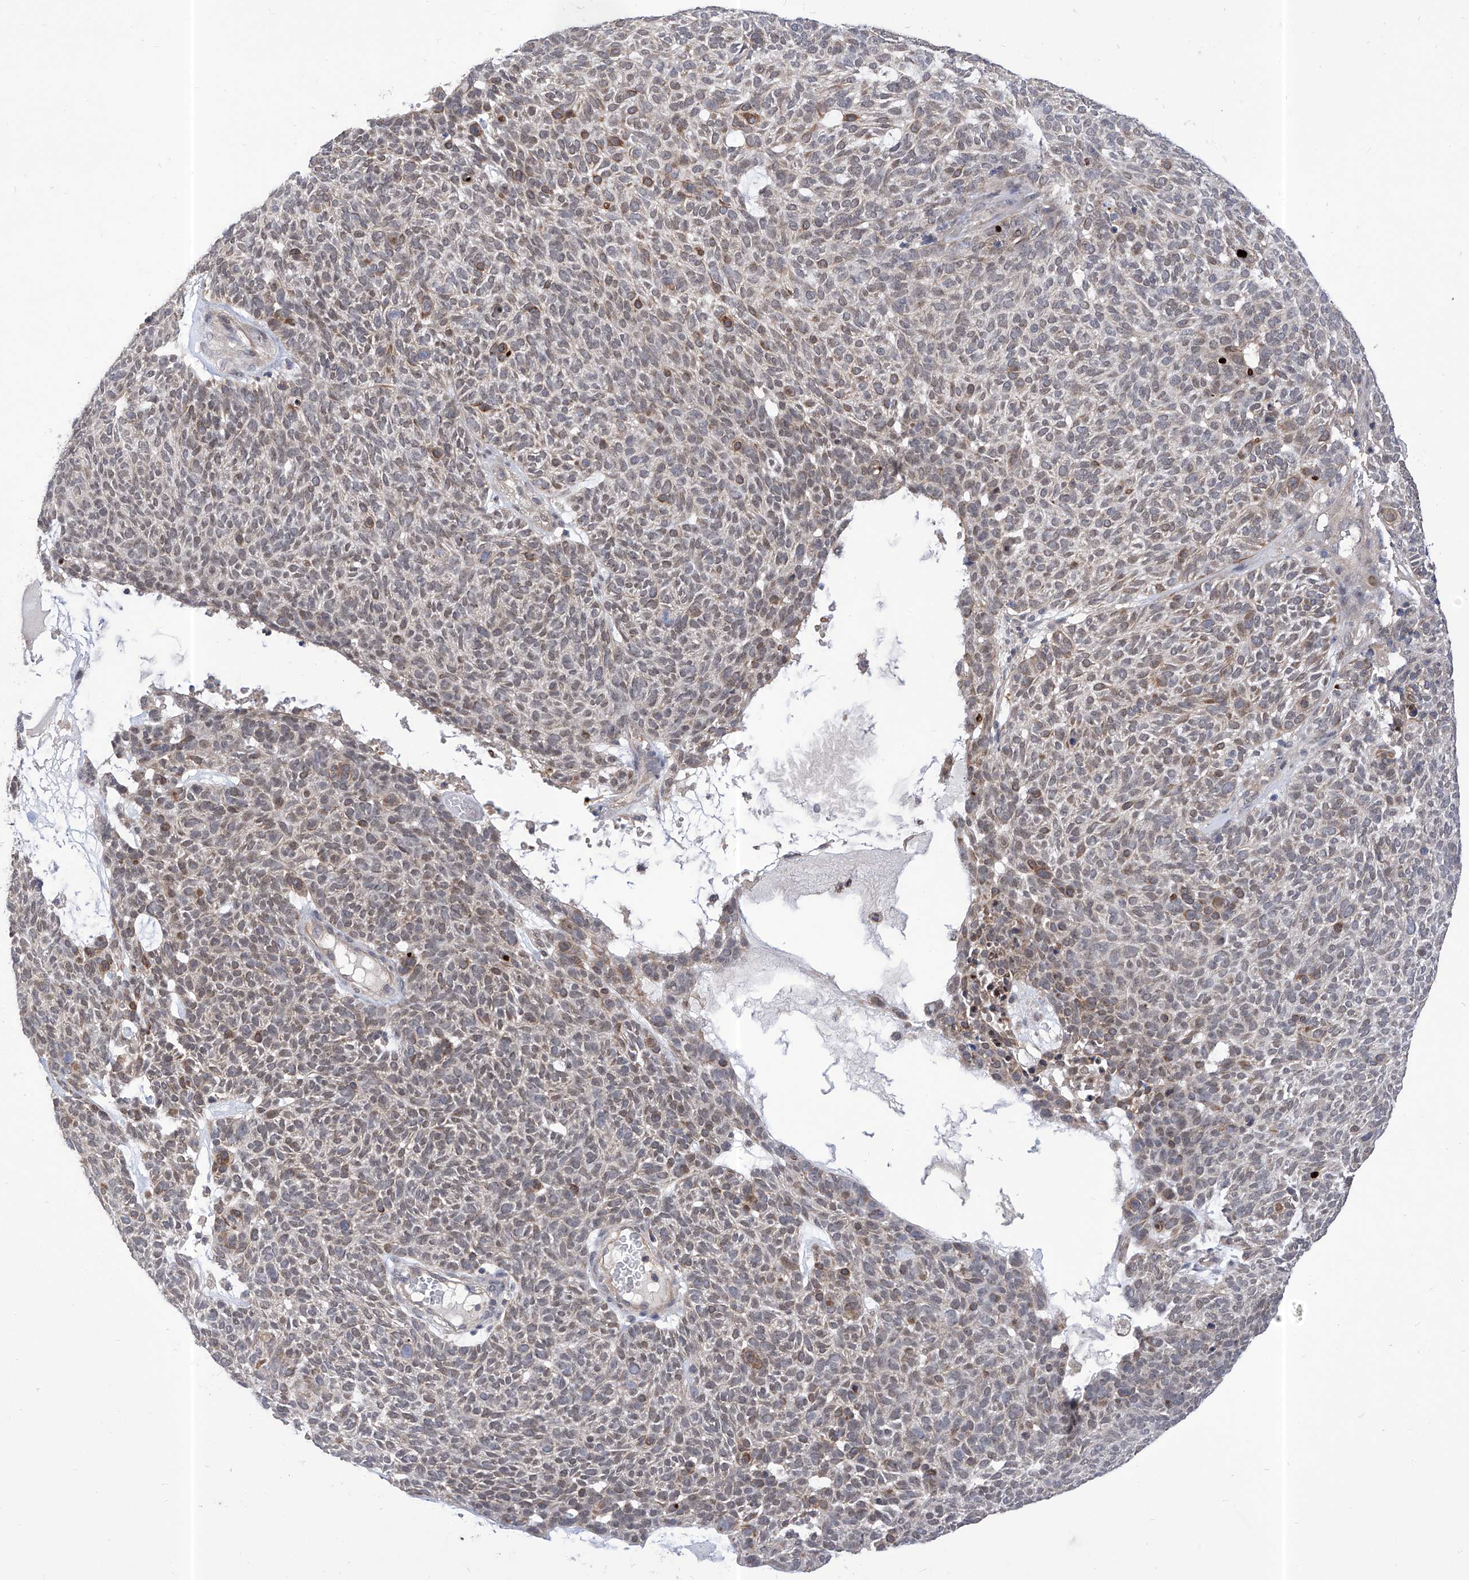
{"staining": {"intensity": "moderate", "quantity": "<25%", "location": "cytoplasmic/membranous"}, "tissue": "skin cancer", "cell_type": "Tumor cells", "image_type": "cancer", "snomed": [{"axis": "morphology", "description": "Squamous cell carcinoma, NOS"}, {"axis": "topography", "description": "Skin"}], "caption": "Human squamous cell carcinoma (skin) stained with a protein marker demonstrates moderate staining in tumor cells.", "gene": "KIFC2", "patient": {"sex": "female", "age": 90}}